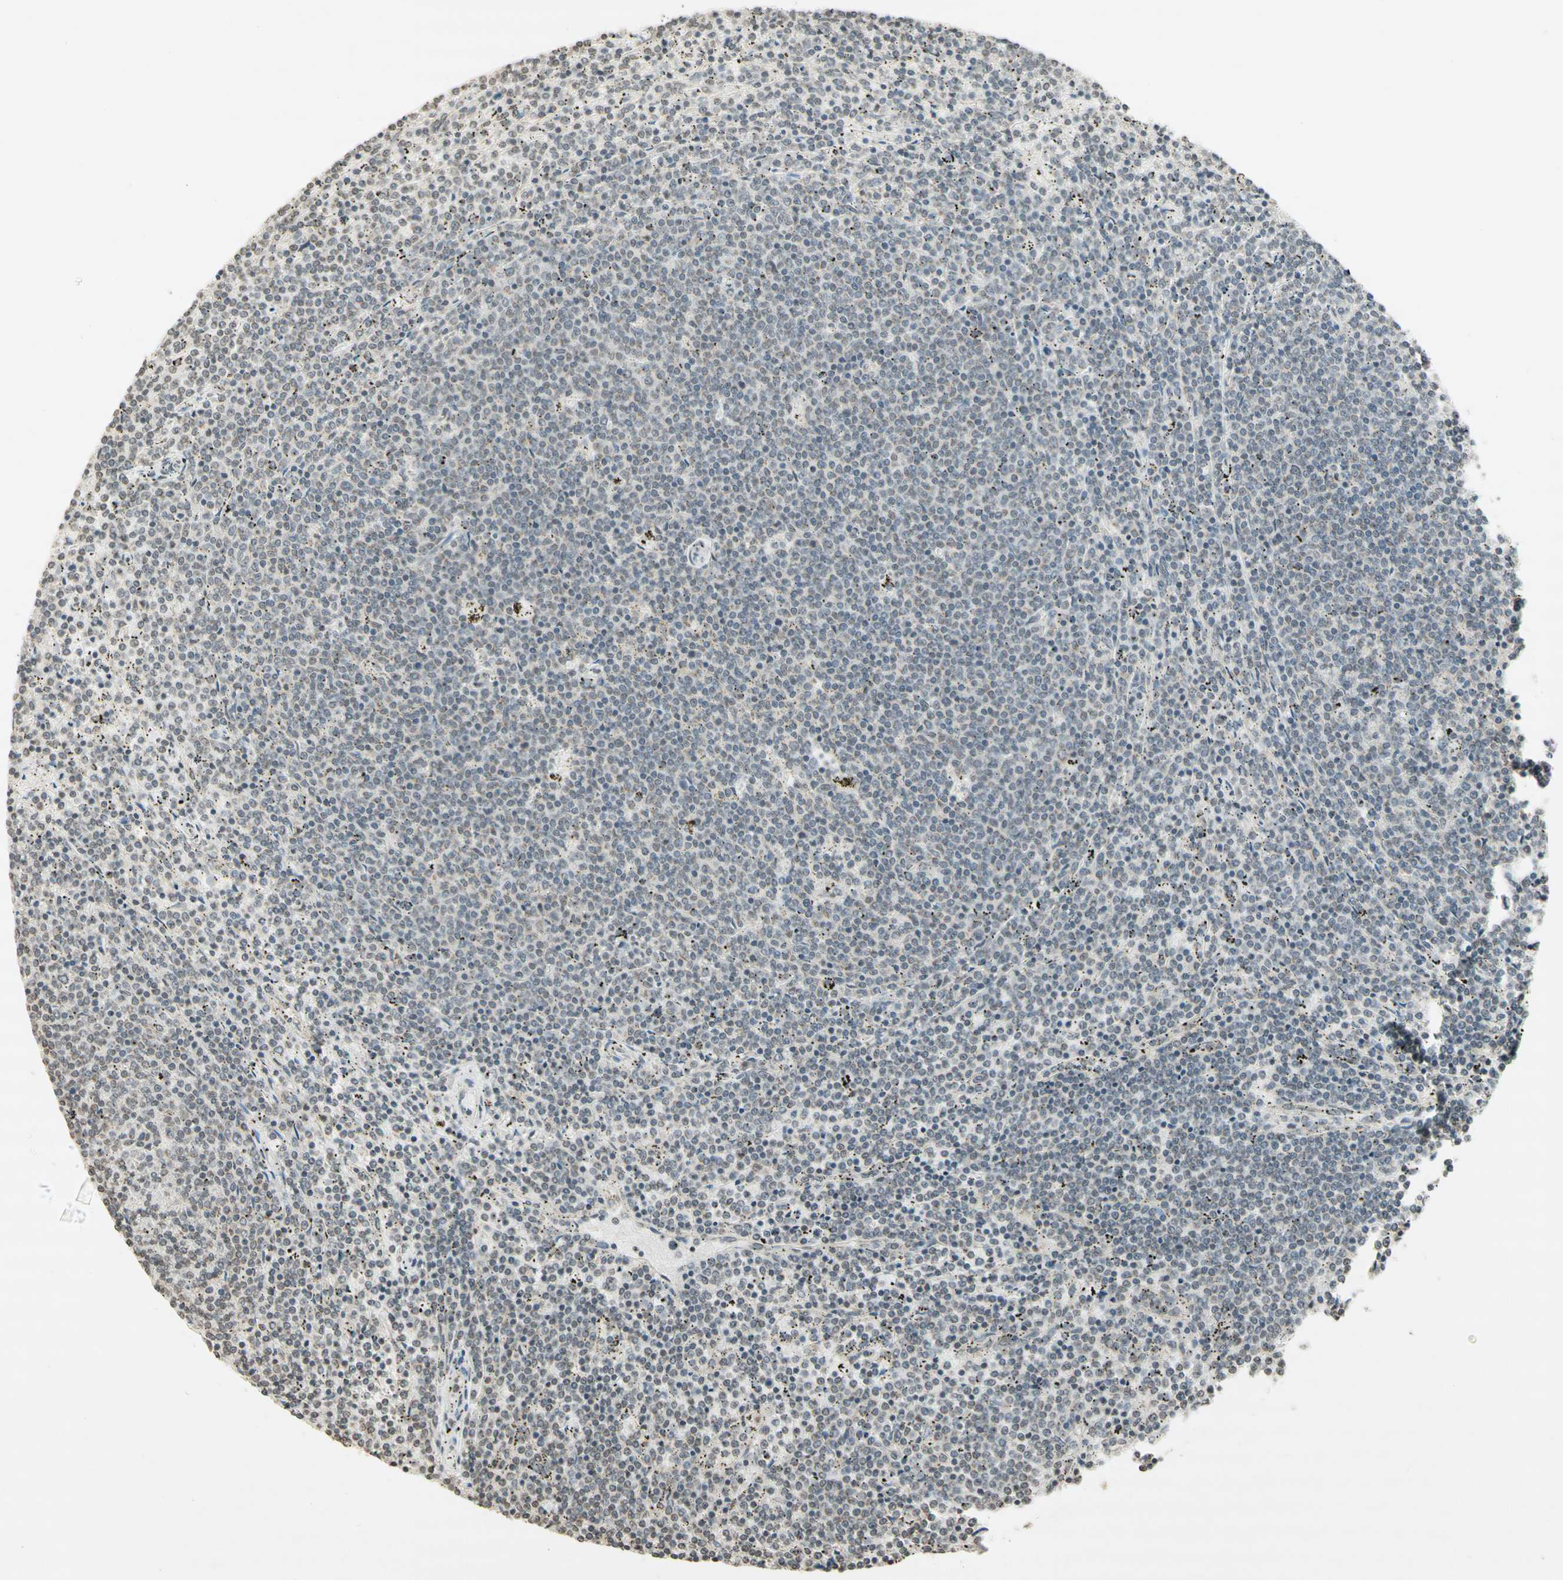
{"staining": {"intensity": "negative", "quantity": "none", "location": "none"}, "tissue": "lymphoma", "cell_type": "Tumor cells", "image_type": "cancer", "snomed": [{"axis": "morphology", "description": "Malignant lymphoma, non-Hodgkin's type, Low grade"}, {"axis": "topography", "description": "Spleen"}], "caption": "Immunohistochemistry image of neoplastic tissue: human malignant lymphoma, non-Hodgkin's type (low-grade) stained with DAB displays no significant protein staining in tumor cells. Nuclei are stained in blue.", "gene": "CCNI", "patient": {"sex": "female", "age": 50}}